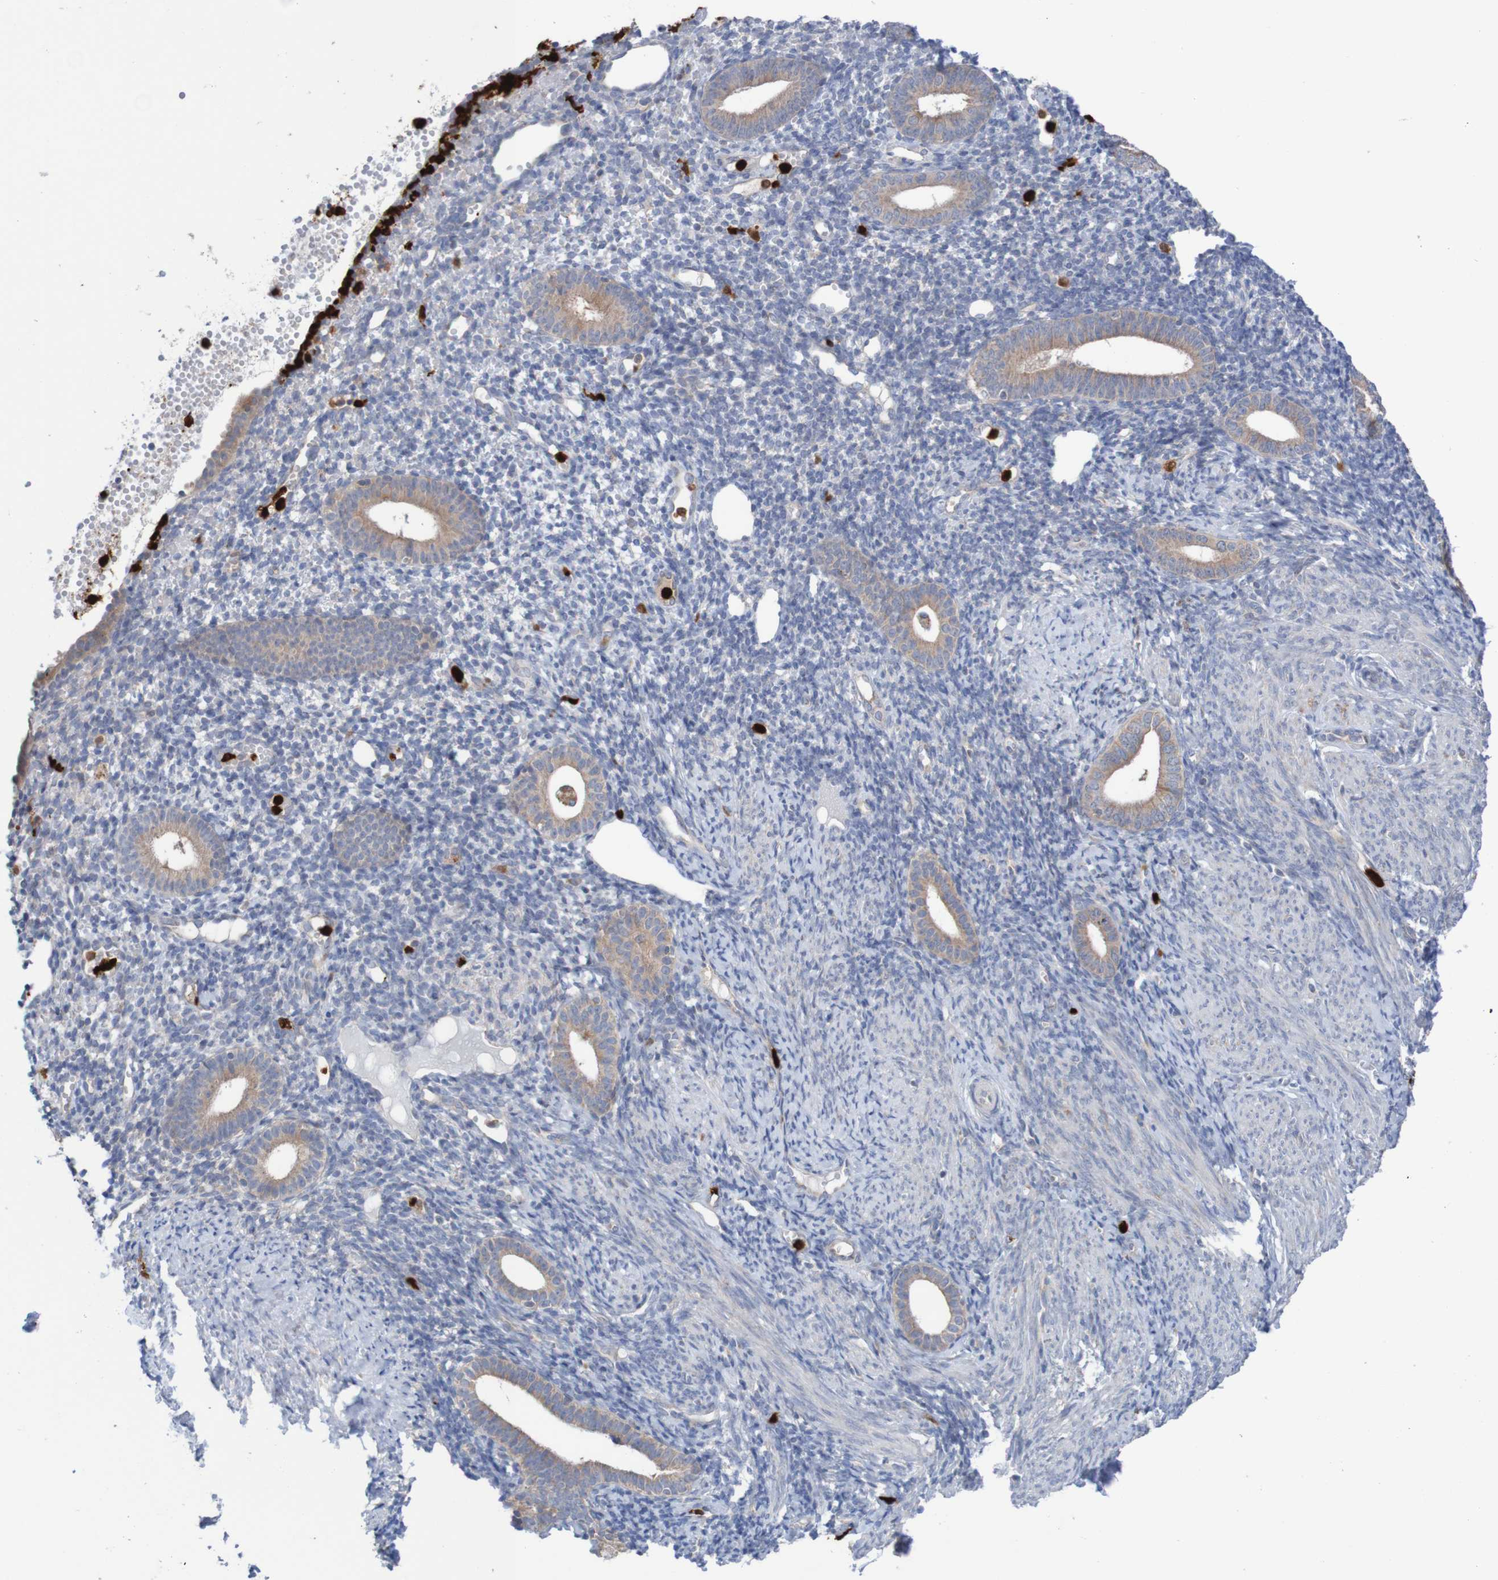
{"staining": {"intensity": "negative", "quantity": "none", "location": "none"}, "tissue": "endometrium", "cell_type": "Cells in endometrial stroma", "image_type": "normal", "snomed": [{"axis": "morphology", "description": "Normal tissue, NOS"}, {"axis": "topography", "description": "Endometrium"}], "caption": "Endometrium was stained to show a protein in brown. There is no significant expression in cells in endometrial stroma. Nuclei are stained in blue.", "gene": "PARP4", "patient": {"sex": "female", "age": 50}}